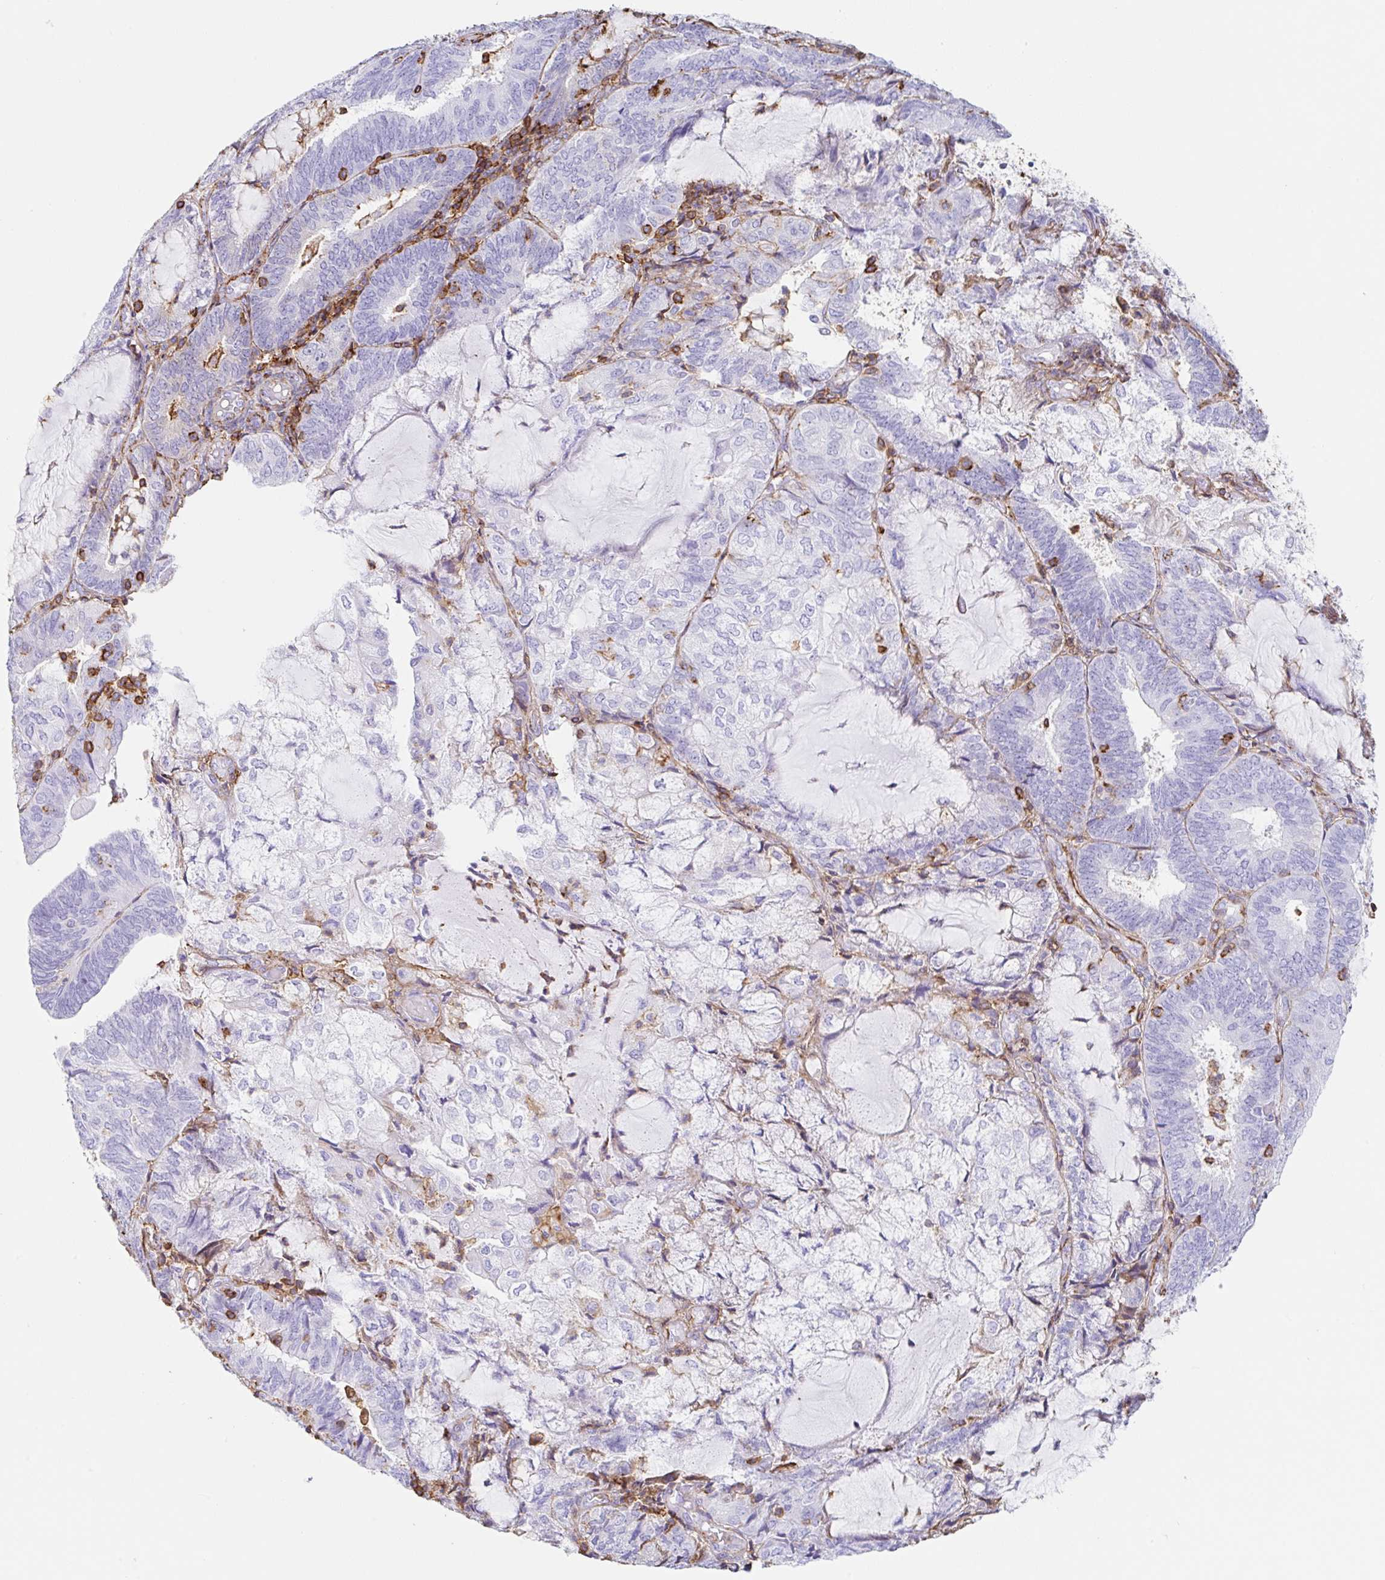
{"staining": {"intensity": "negative", "quantity": "none", "location": "none"}, "tissue": "endometrial cancer", "cell_type": "Tumor cells", "image_type": "cancer", "snomed": [{"axis": "morphology", "description": "Adenocarcinoma, NOS"}, {"axis": "topography", "description": "Endometrium"}], "caption": "Tumor cells show no significant protein staining in endometrial adenocarcinoma. (Stains: DAB (3,3'-diaminobenzidine) IHC with hematoxylin counter stain, Microscopy: brightfield microscopy at high magnification).", "gene": "MTTP", "patient": {"sex": "female", "age": 81}}